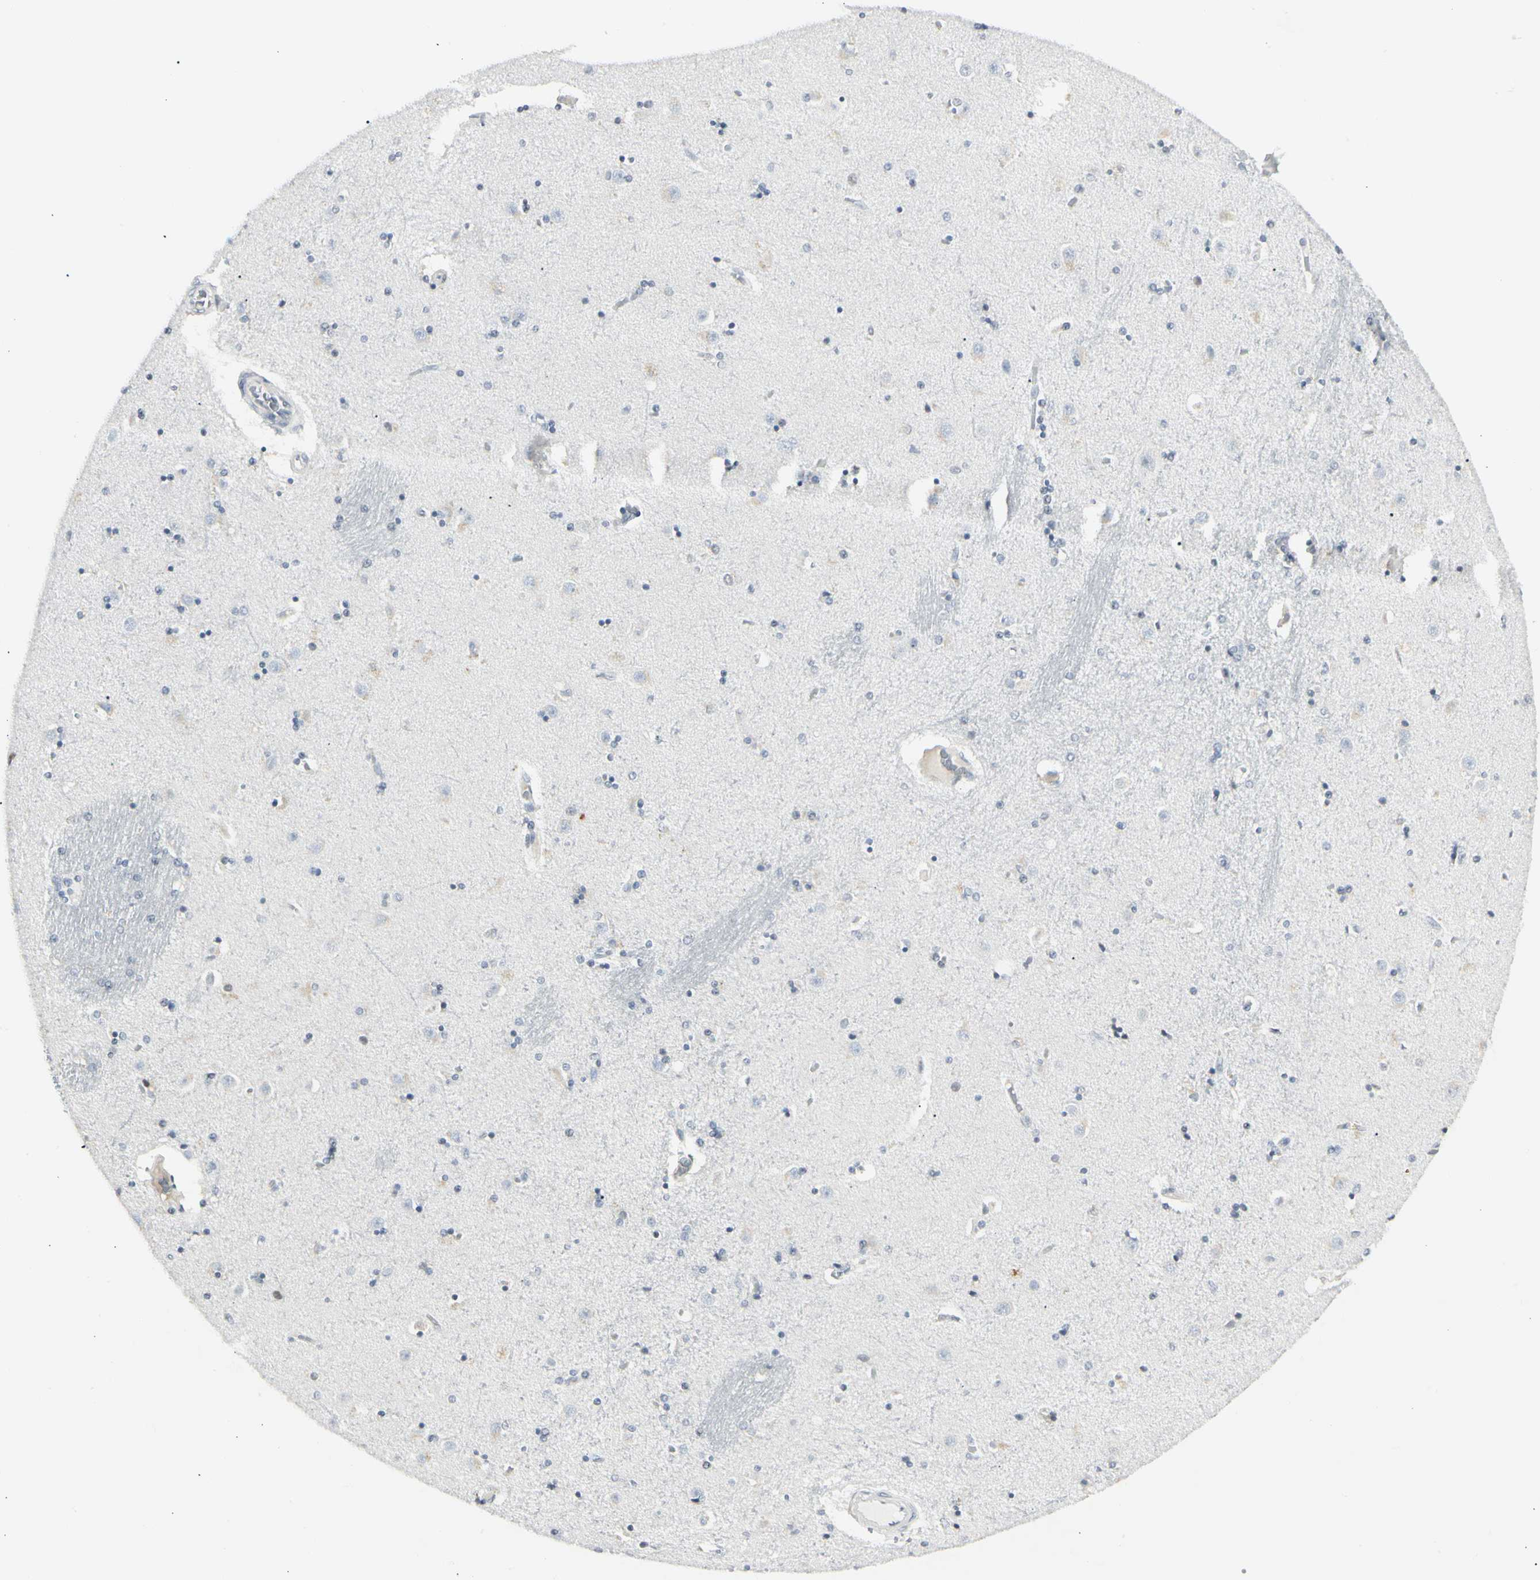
{"staining": {"intensity": "negative", "quantity": "none", "location": "none"}, "tissue": "caudate", "cell_type": "Glial cells", "image_type": "normal", "snomed": [{"axis": "morphology", "description": "Normal tissue, NOS"}, {"axis": "topography", "description": "Lateral ventricle wall"}], "caption": "DAB (3,3'-diaminobenzidine) immunohistochemical staining of unremarkable caudate displays no significant positivity in glial cells.", "gene": "ZBTB7B", "patient": {"sex": "female", "age": 54}}